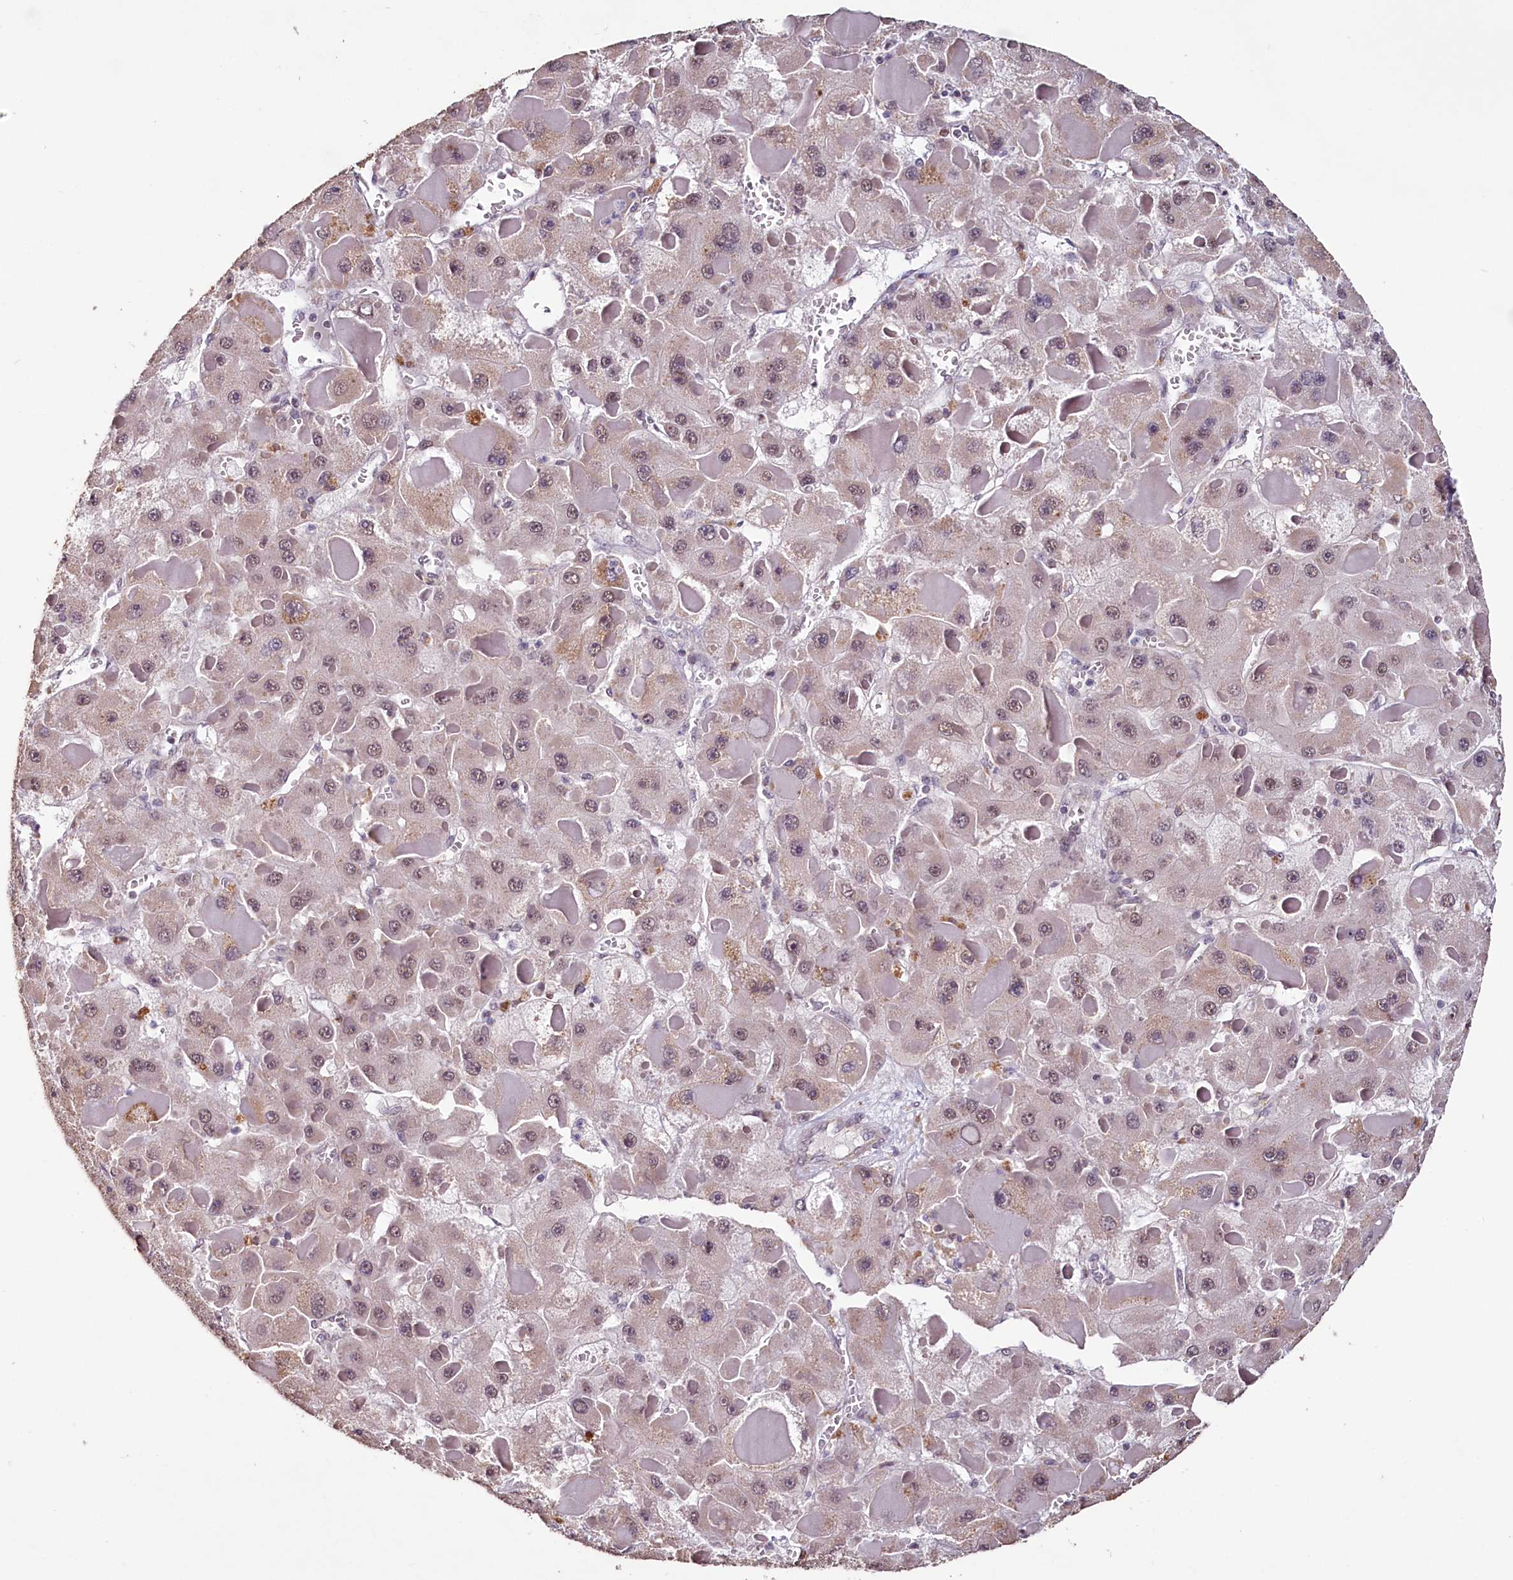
{"staining": {"intensity": "weak", "quantity": "25%-75%", "location": "cytoplasmic/membranous,nuclear"}, "tissue": "liver cancer", "cell_type": "Tumor cells", "image_type": "cancer", "snomed": [{"axis": "morphology", "description": "Carcinoma, Hepatocellular, NOS"}, {"axis": "topography", "description": "Liver"}], "caption": "A low amount of weak cytoplasmic/membranous and nuclear expression is present in about 25%-75% of tumor cells in liver hepatocellular carcinoma tissue.", "gene": "PDE6D", "patient": {"sex": "female", "age": 73}}